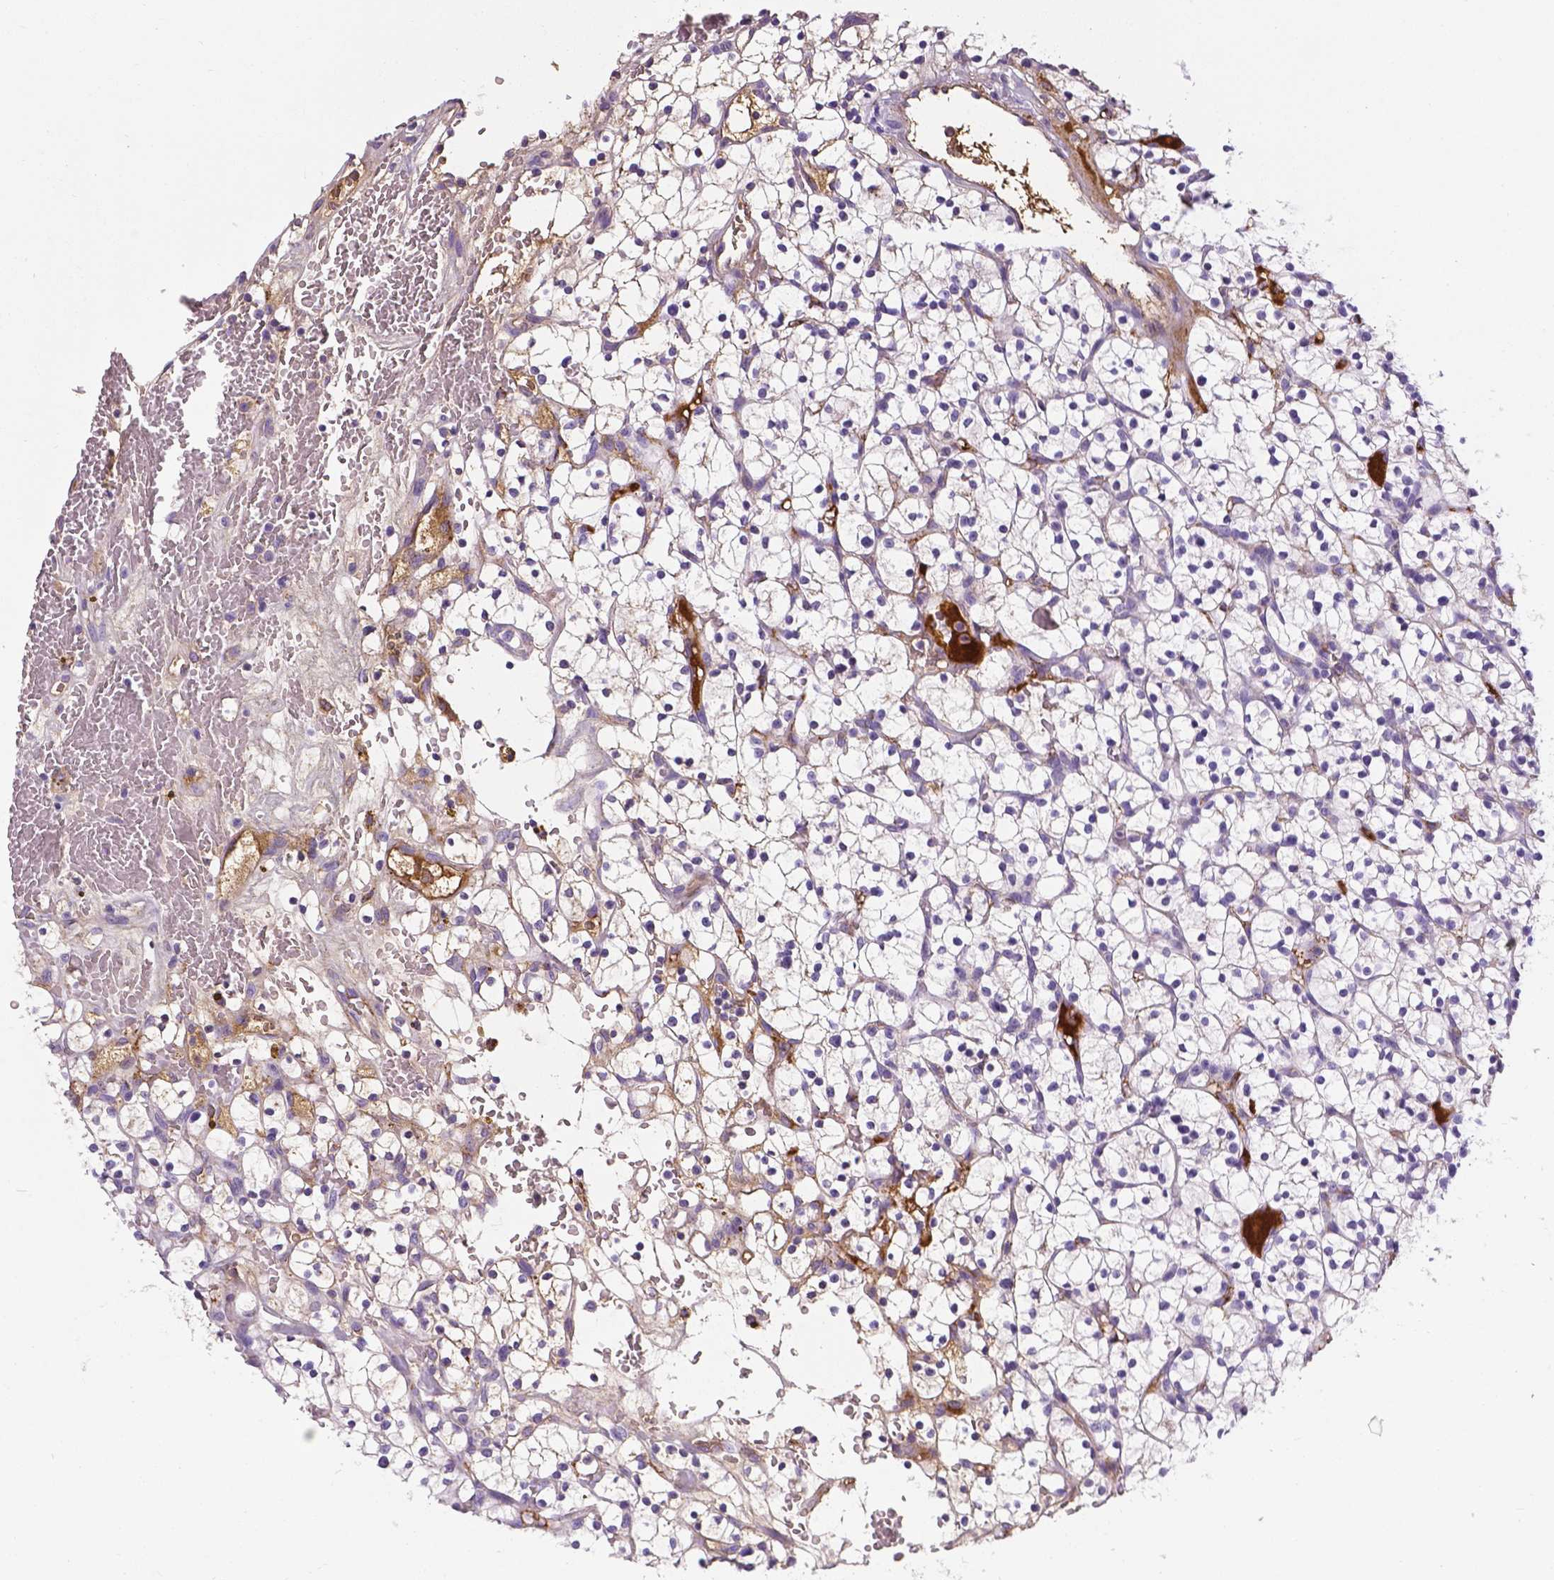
{"staining": {"intensity": "negative", "quantity": "none", "location": "none"}, "tissue": "renal cancer", "cell_type": "Tumor cells", "image_type": "cancer", "snomed": [{"axis": "morphology", "description": "Adenocarcinoma, NOS"}, {"axis": "topography", "description": "Kidney"}], "caption": "Renal cancer stained for a protein using IHC demonstrates no positivity tumor cells.", "gene": "APOE", "patient": {"sex": "female", "age": 64}}